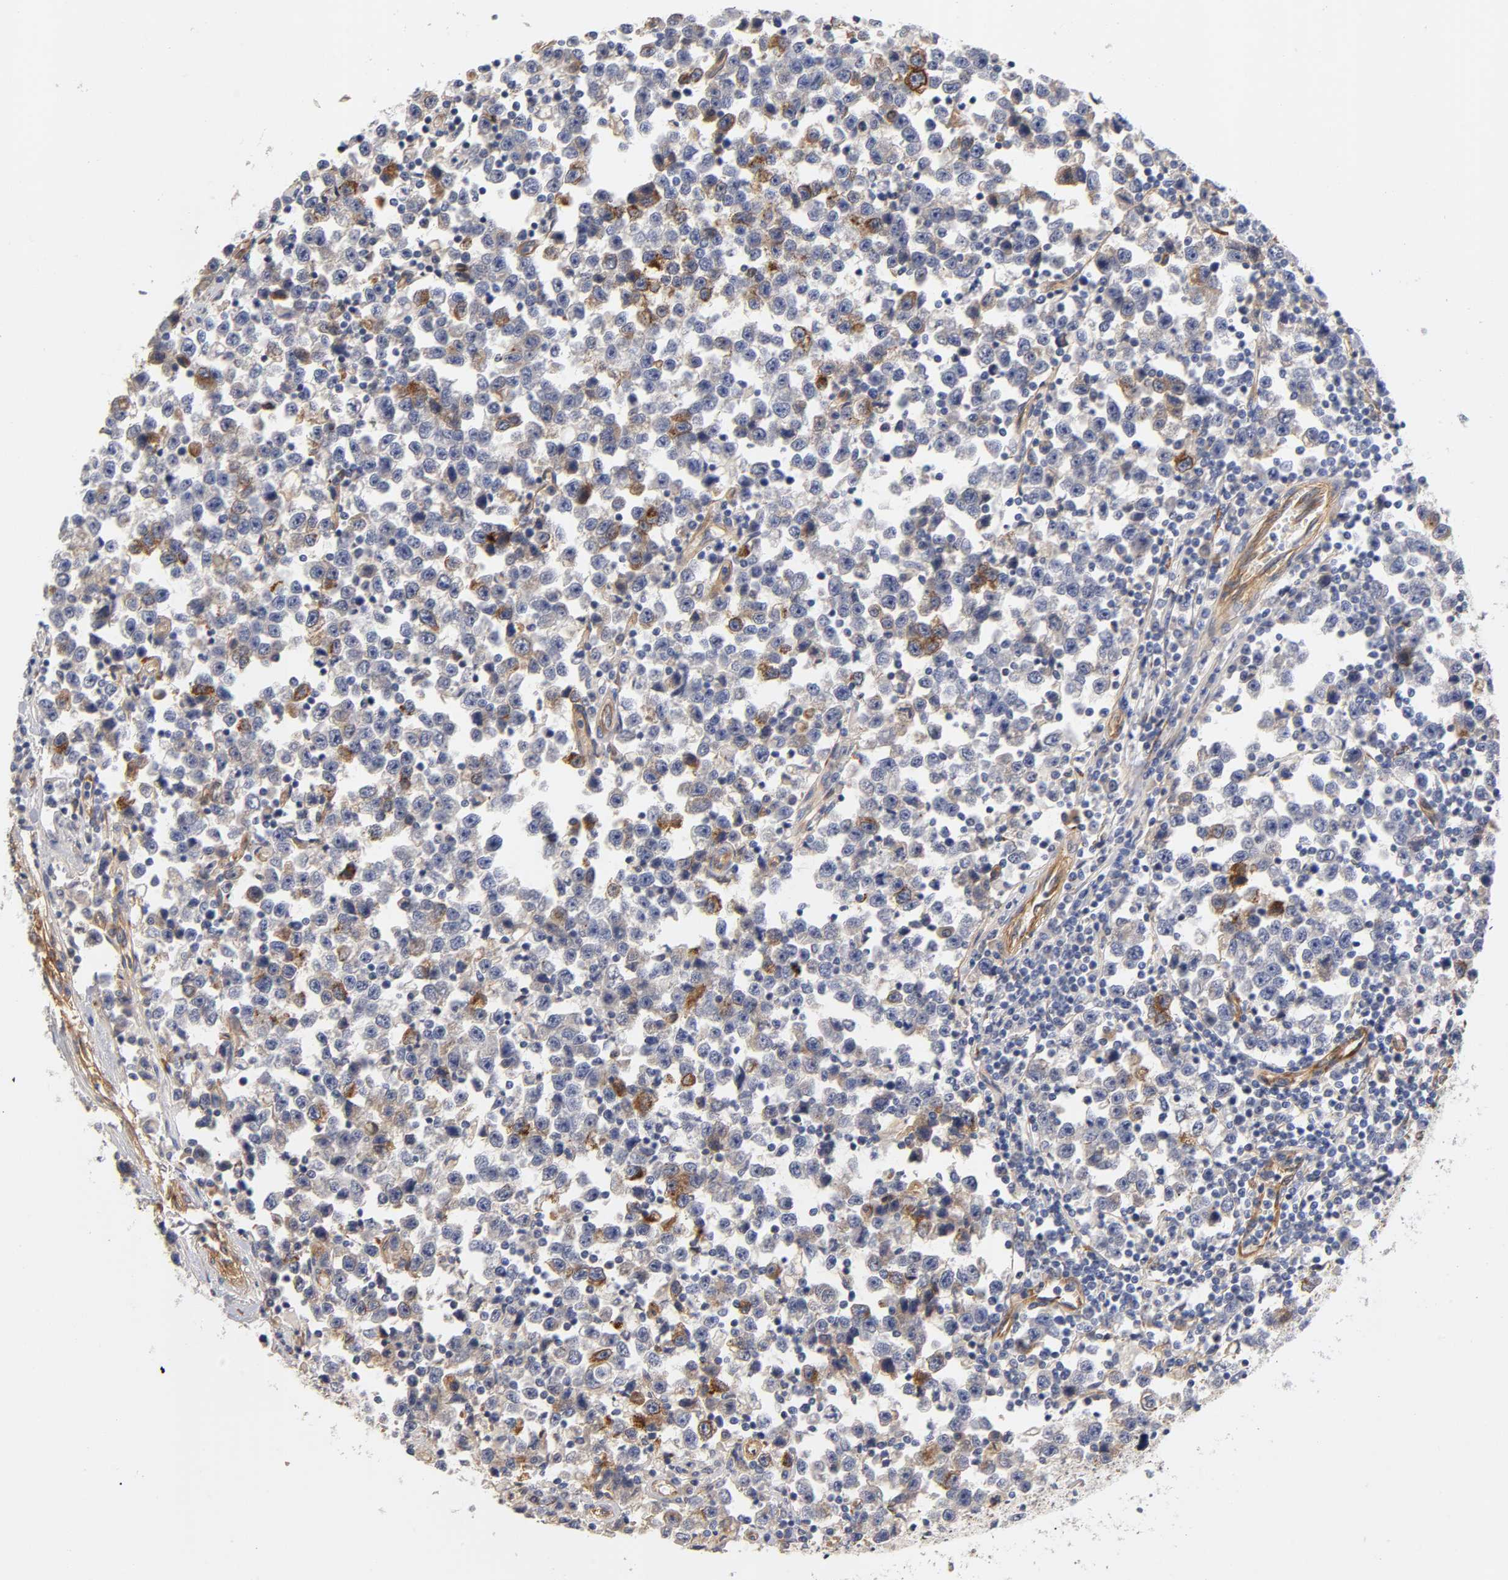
{"staining": {"intensity": "weak", "quantity": "<25%", "location": "cytoplasmic/membranous"}, "tissue": "testis cancer", "cell_type": "Tumor cells", "image_type": "cancer", "snomed": [{"axis": "morphology", "description": "Seminoma, NOS"}, {"axis": "topography", "description": "Testis"}], "caption": "The immunohistochemistry histopathology image has no significant expression in tumor cells of seminoma (testis) tissue.", "gene": "LAMB1", "patient": {"sex": "male", "age": 43}}